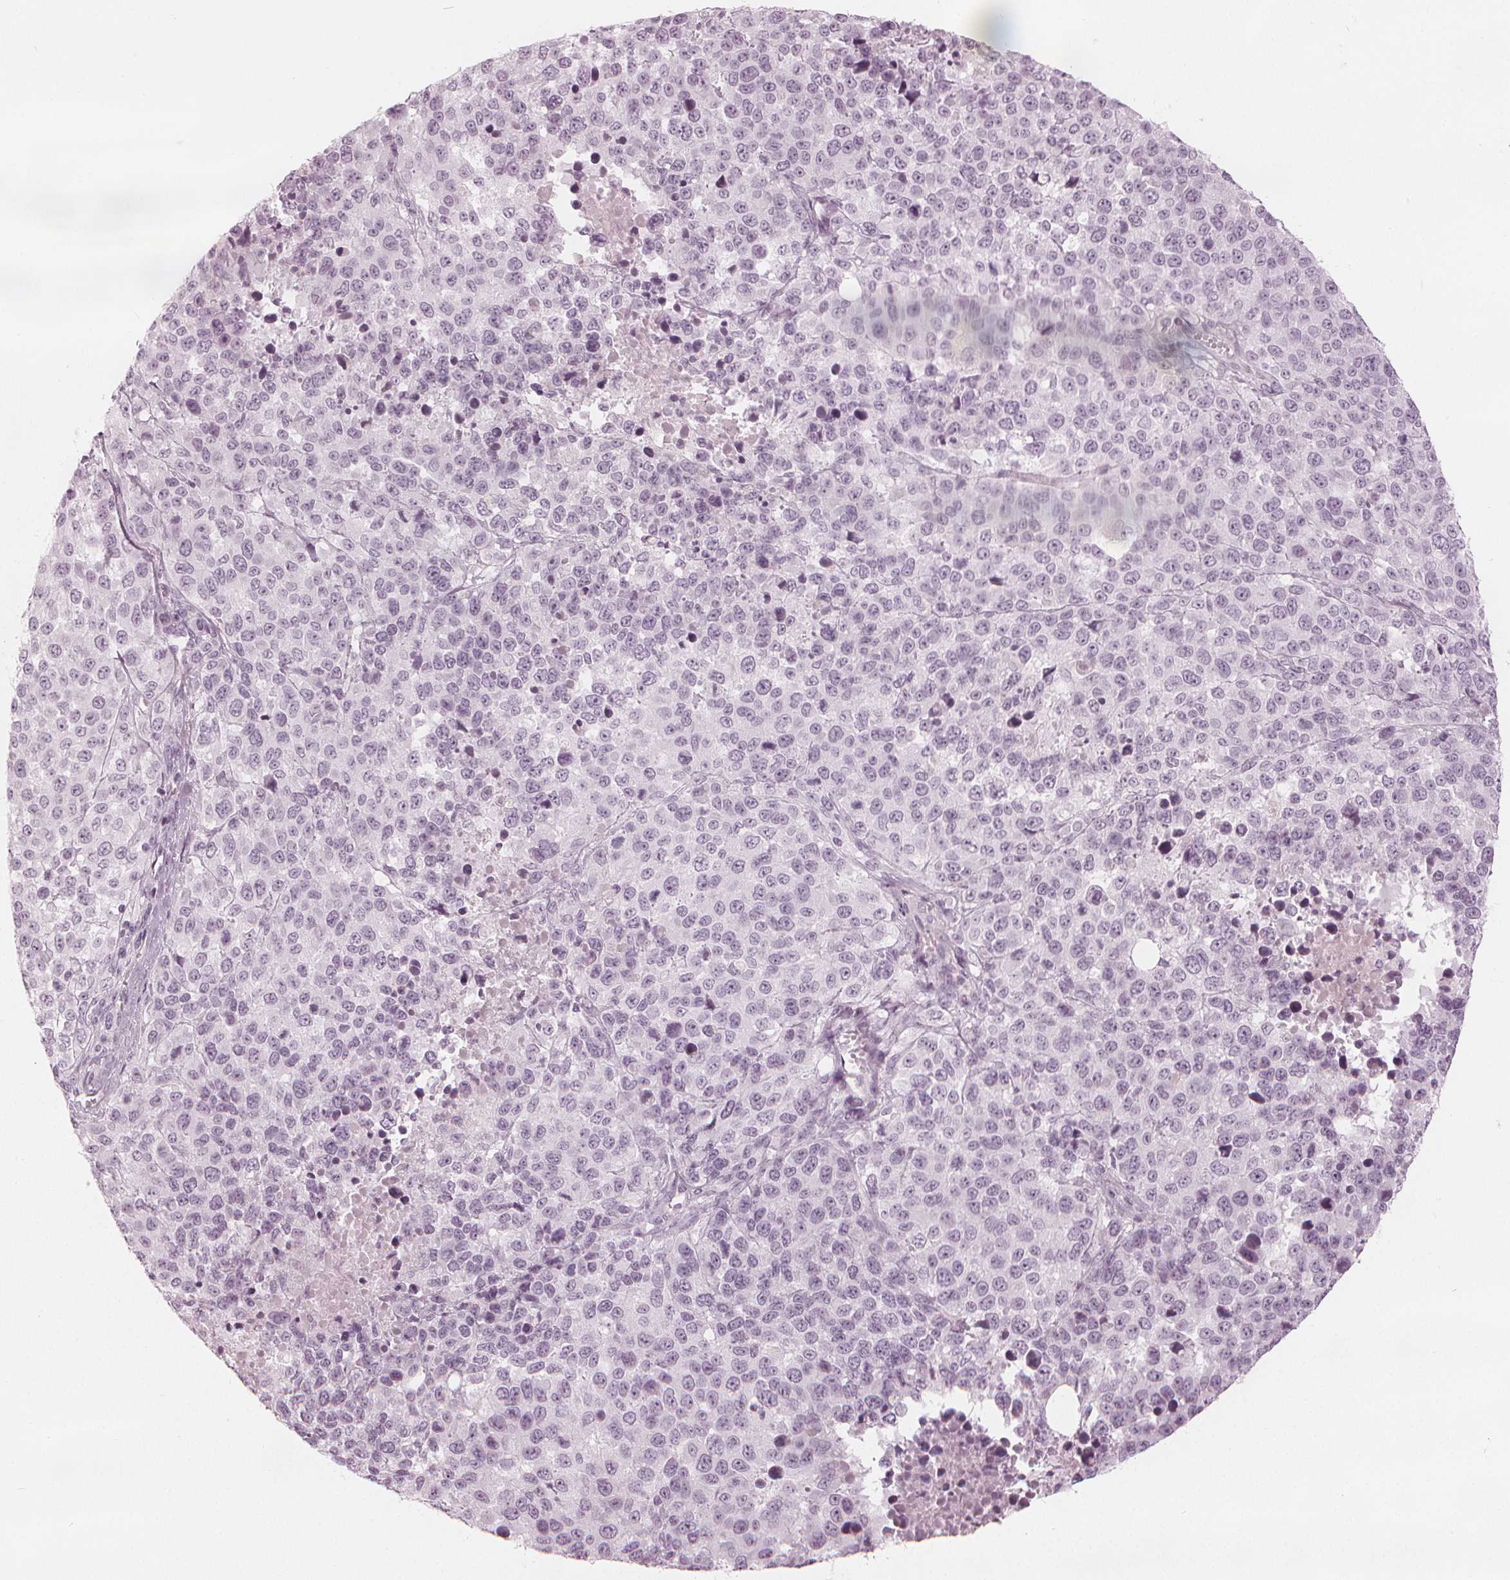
{"staining": {"intensity": "negative", "quantity": "none", "location": "none"}, "tissue": "melanoma", "cell_type": "Tumor cells", "image_type": "cancer", "snomed": [{"axis": "morphology", "description": "Malignant melanoma, Metastatic site"}, {"axis": "topography", "description": "Skin"}], "caption": "A photomicrograph of melanoma stained for a protein displays no brown staining in tumor cells.", "gene": "PAEP", "patient": {"sex": "male", "age": 84}}